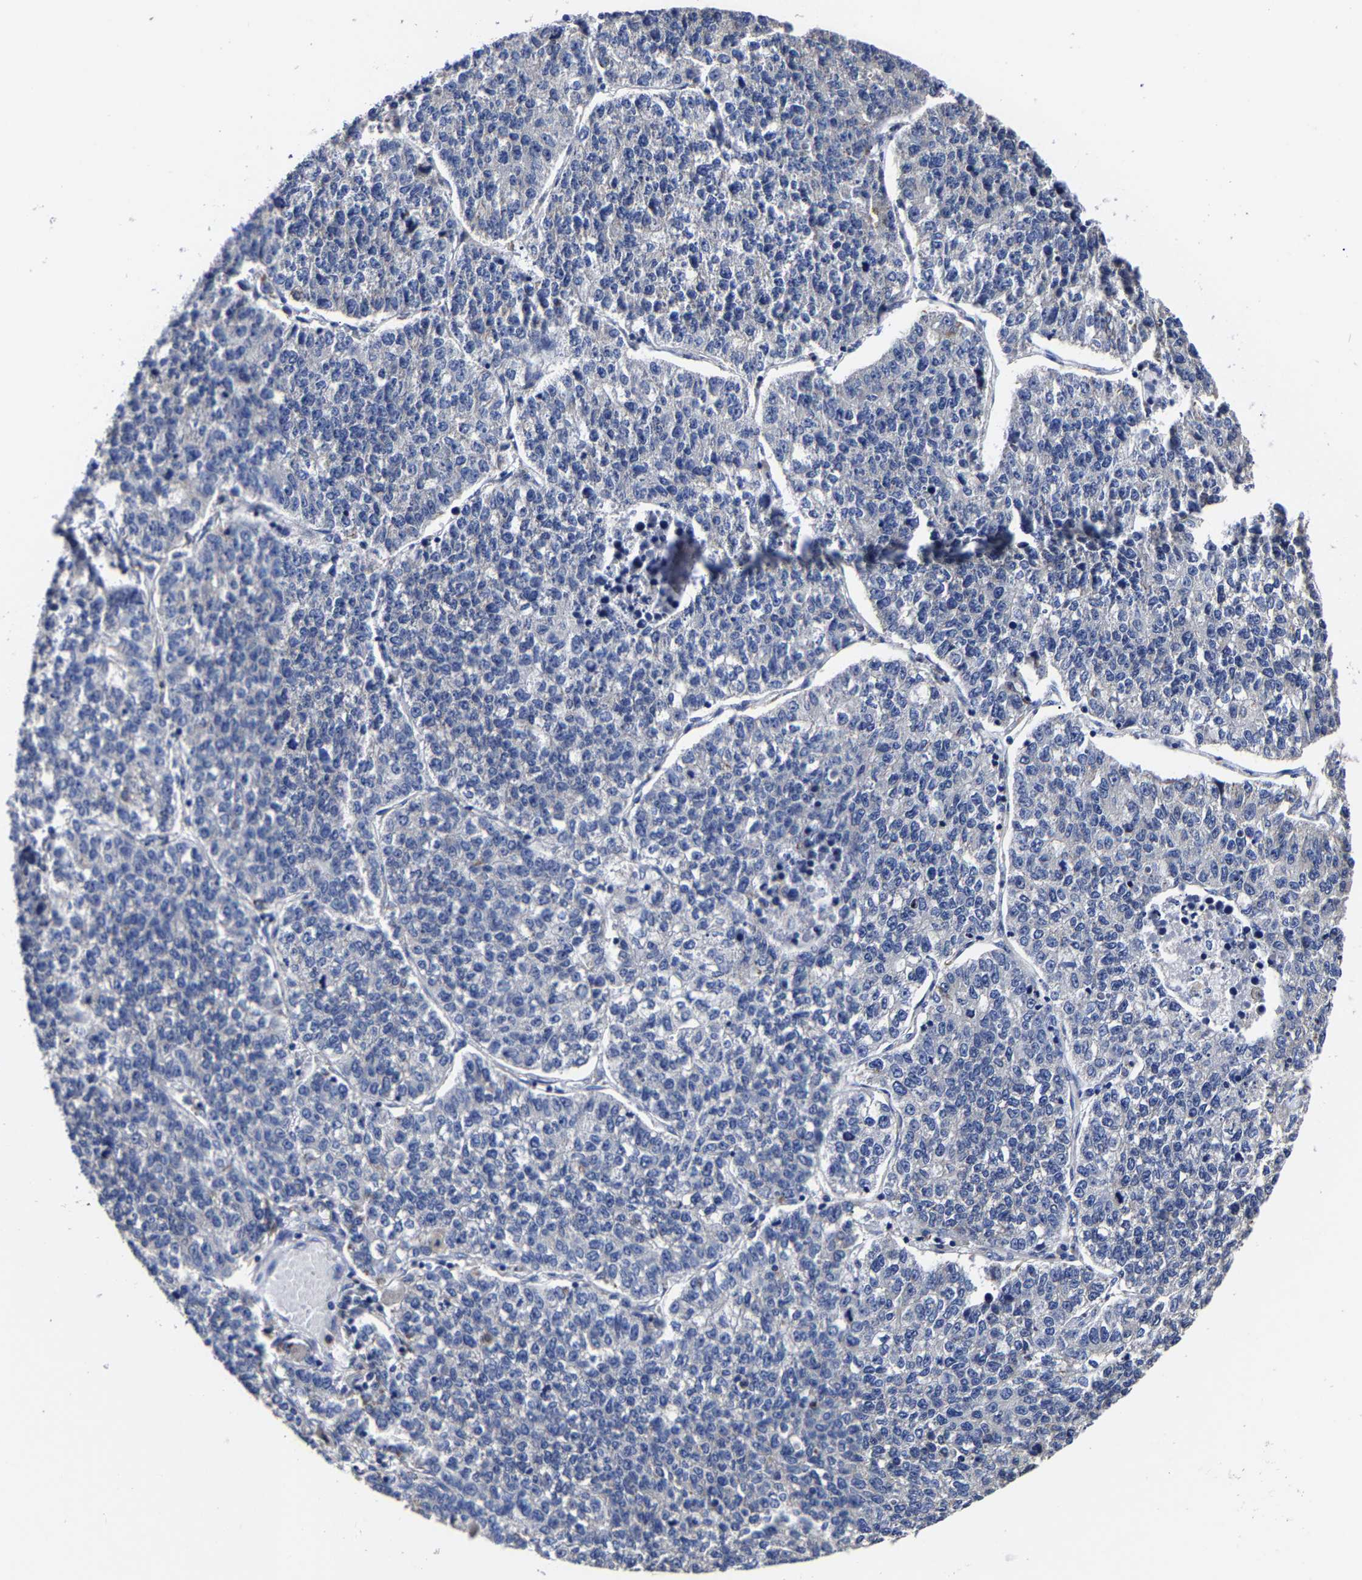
{"staining": {"intensity": "negative", "quantity": "none", "location": "none"}, "tissue": "lung cancer", "cell_type": "Tumor cells", "image_type": "cancer", "snomed": [{"axis": "morphology", "description": "Adenocarcinoma, NOS"}, {"axis": "topography", "description": "Lung"}], "caption": "An immunohistochemistry histopathology image of adenocarcinoma (lung) is shown. There is no staining in tumor cells of adenocarcinoma (lung).", "gene": "AASS", "patient": {"sex": "male", "age": 49}}